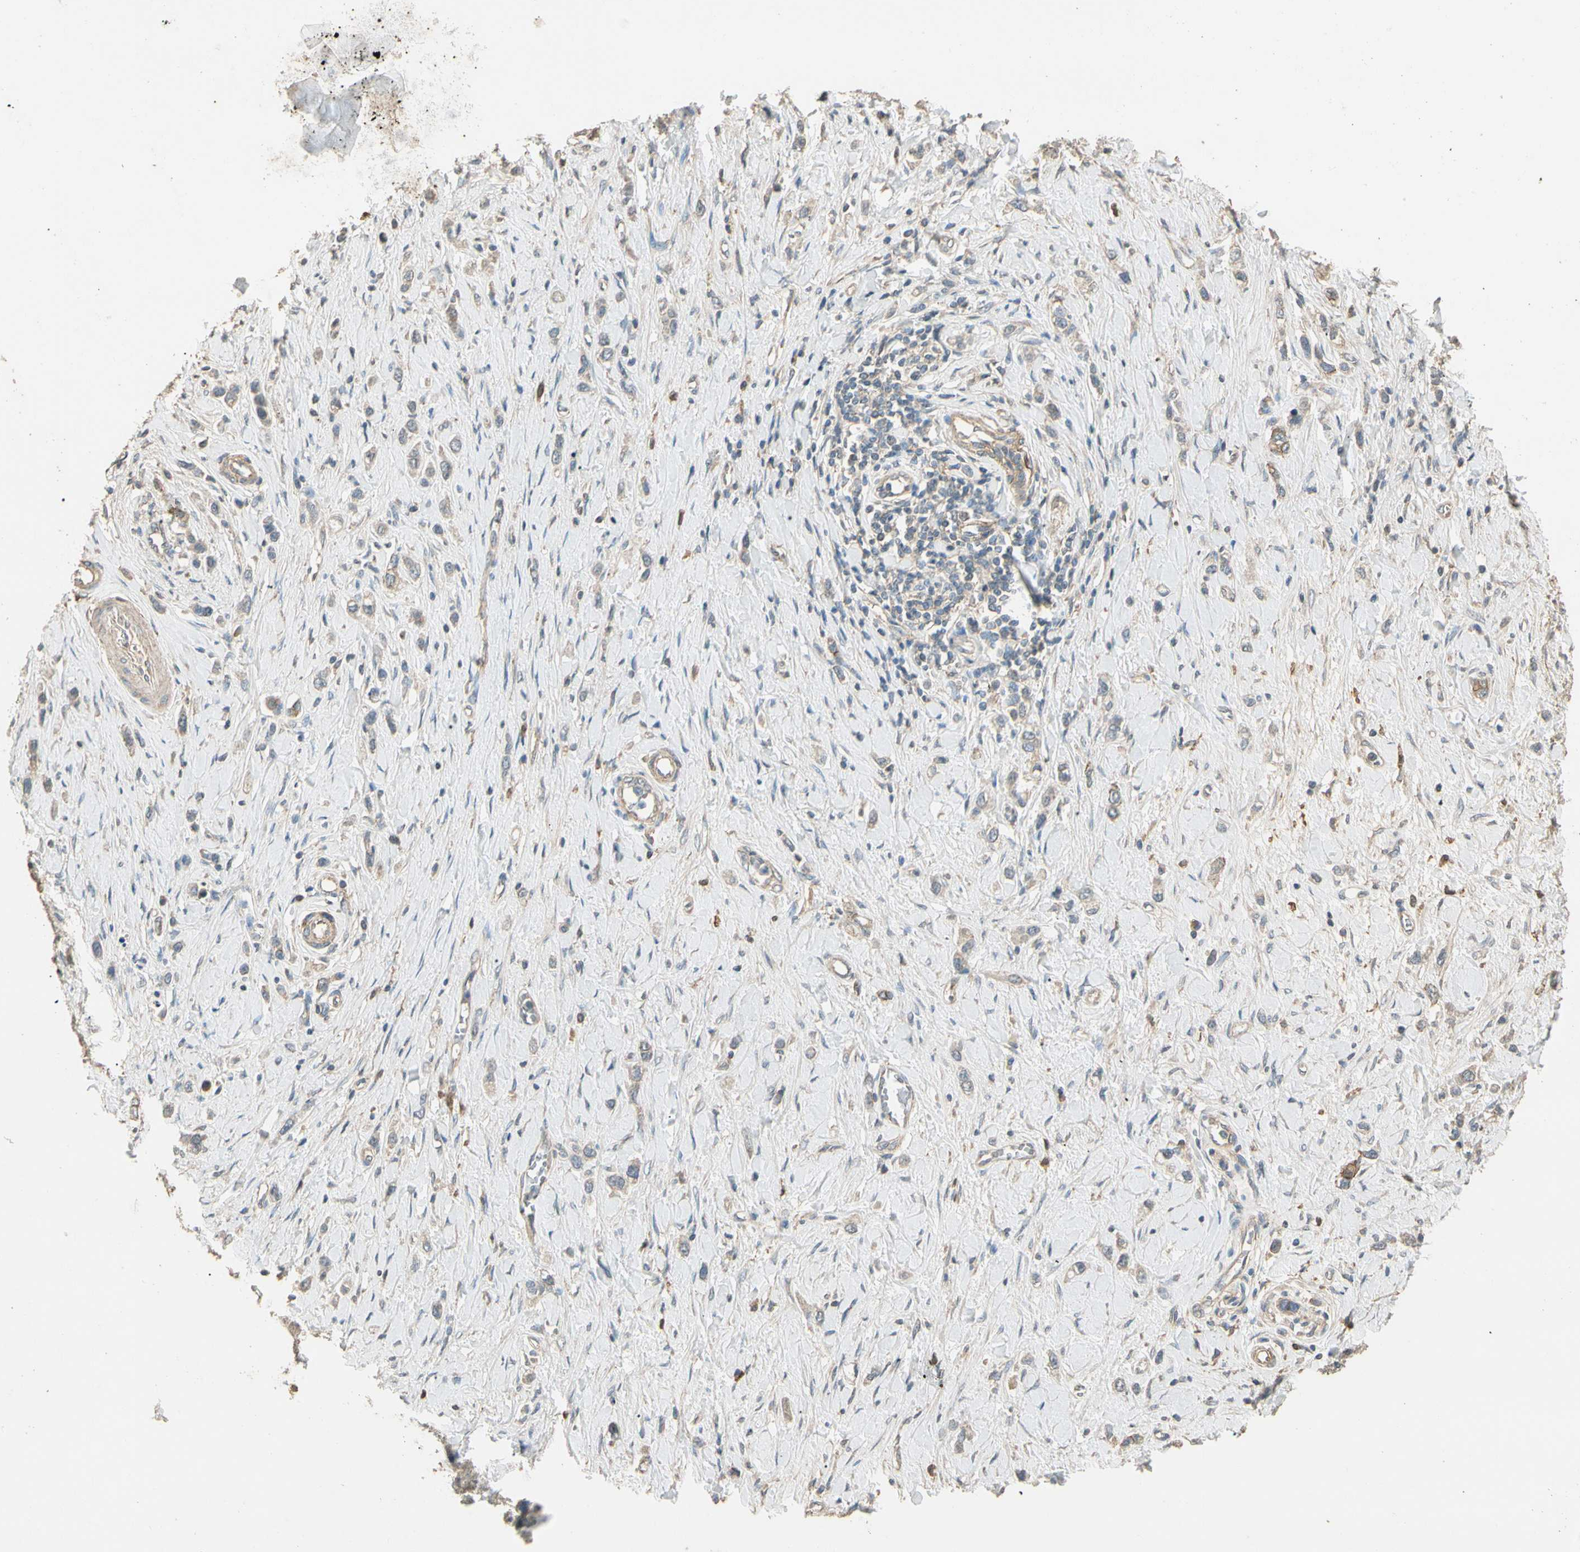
{"staining": {"intensity": "weak", "quantity": ">75%", "location": "cytoplasmic/membranous"}, "tissue": "stomach cancer", "cell_type": "Tumor cells", "image_type": "cancer", "snomed": [{"axis": "morphology", "description": "Normal tissue, NOS"}, {"axis": "morphology", "description": "Adenocarcinoma, NOS"}, {"axis": "topography", "description": "Stomach, upper"}, {"axis": "topography", "description": "Stomach"}], "caption": "DAB (3,3'-diaminobenzidine) immunohistochemical staining of human stomach cancer exhibits weak cytoplasmic/membranous protein expression in approximately >75% of tumor cells.", "gene": "CDH6", "patient": {"sex": "female", "age": 65}}